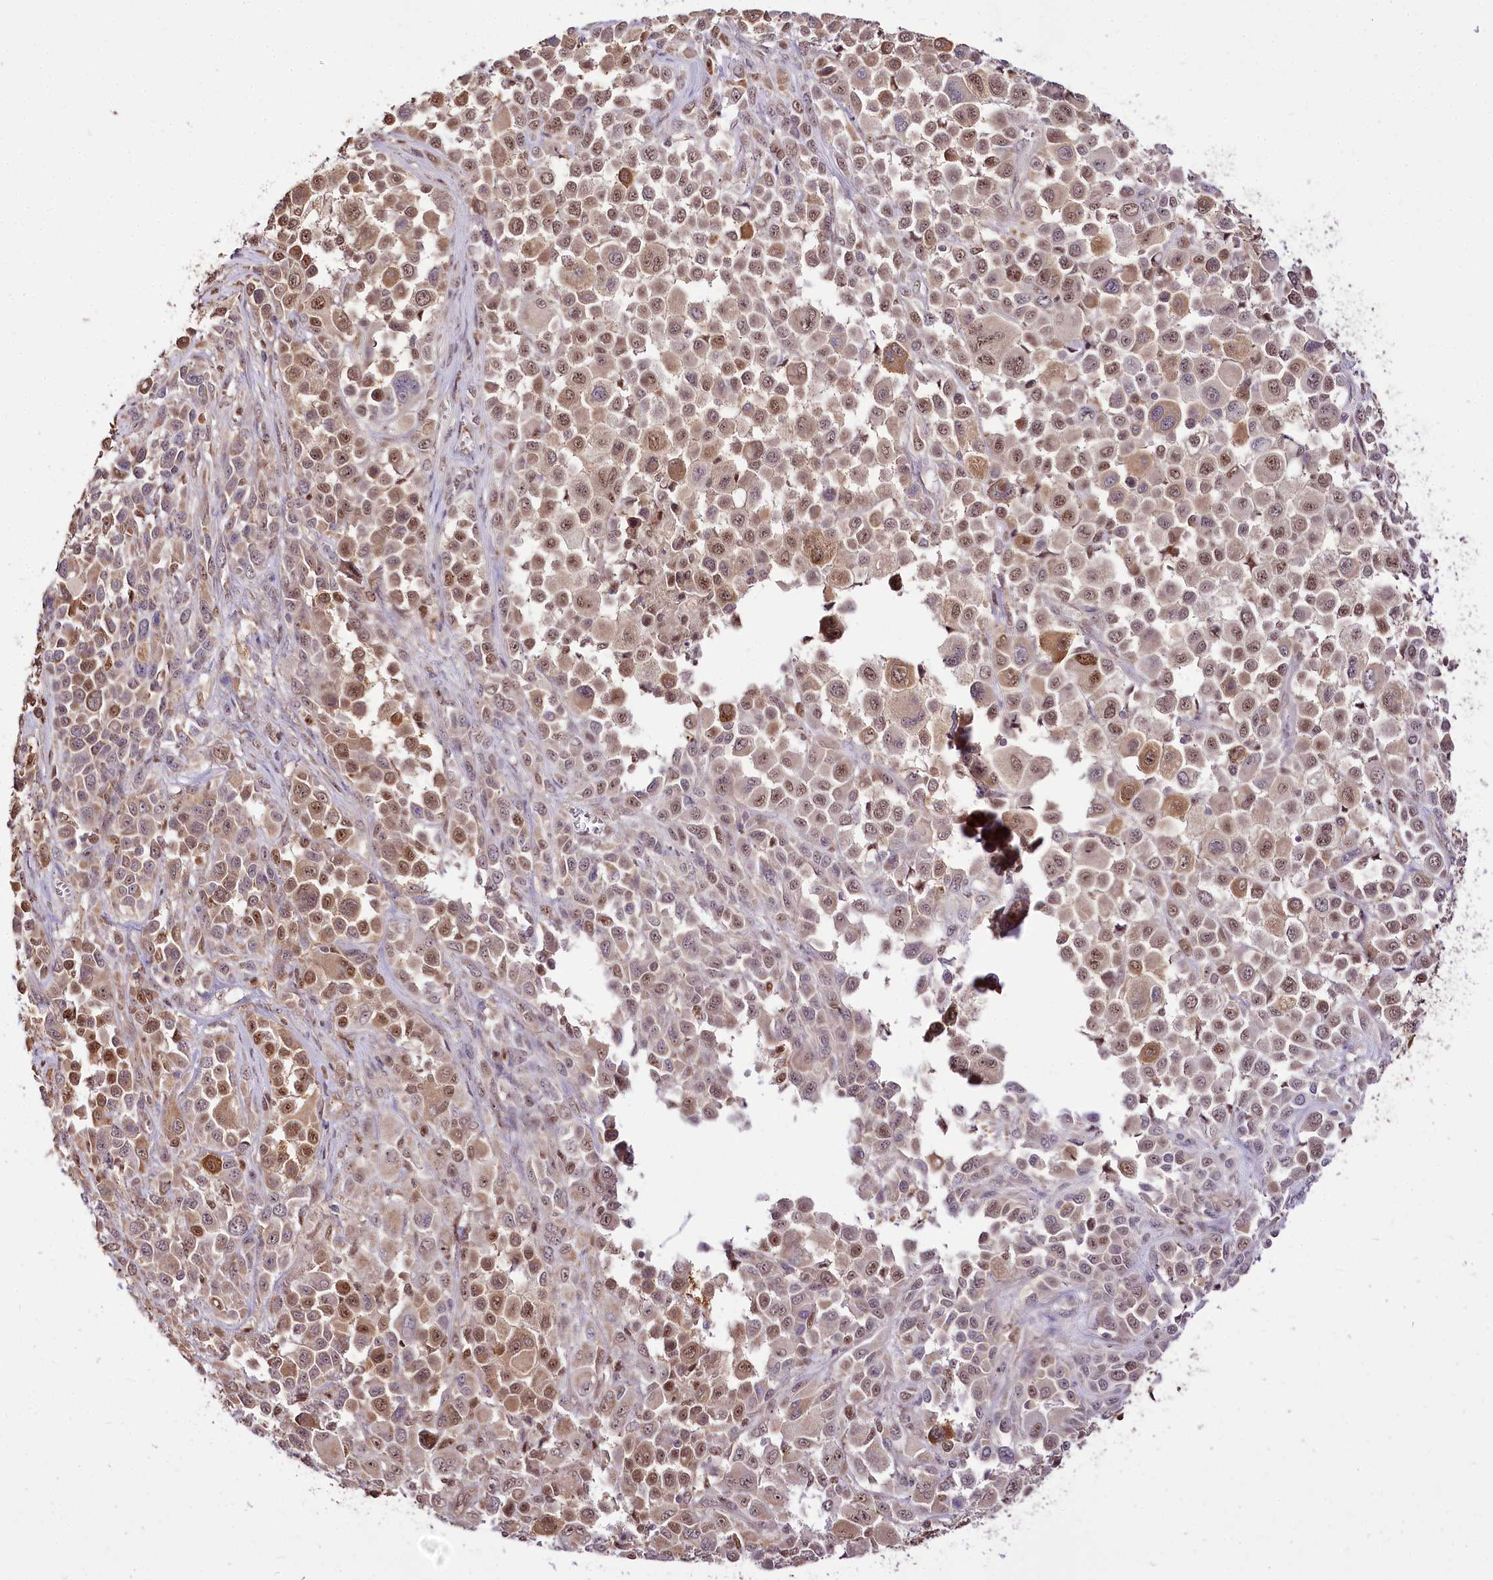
{"staining": {"intensity": "moderate", "quantity": ">75%", "location": "cytoplasmic/membranous,nuclear"}, "tissue": "melanoma", "cell_type": "Tumor cells", "image_type": "cancer", "snomed": [{"axis": "morphology", "description": "Malignant melanoma, NOS"}, {"axis": "topography", "description": "Skin of trunk"}], "caption": "Immunohistochemistry micrograph of neoplastic tissue: human melanoma stained using immunohistochemistry (IHC) demonstrates medium levels of moderate protein expression localized specifically in the cytoplasmic/membranous and nuclear of tumor cells, appearing as a cytoplasmic/membranous and nuclear brown color.", "gene": "GNL3L", "patient": {"sex": "male", "age": 71}}